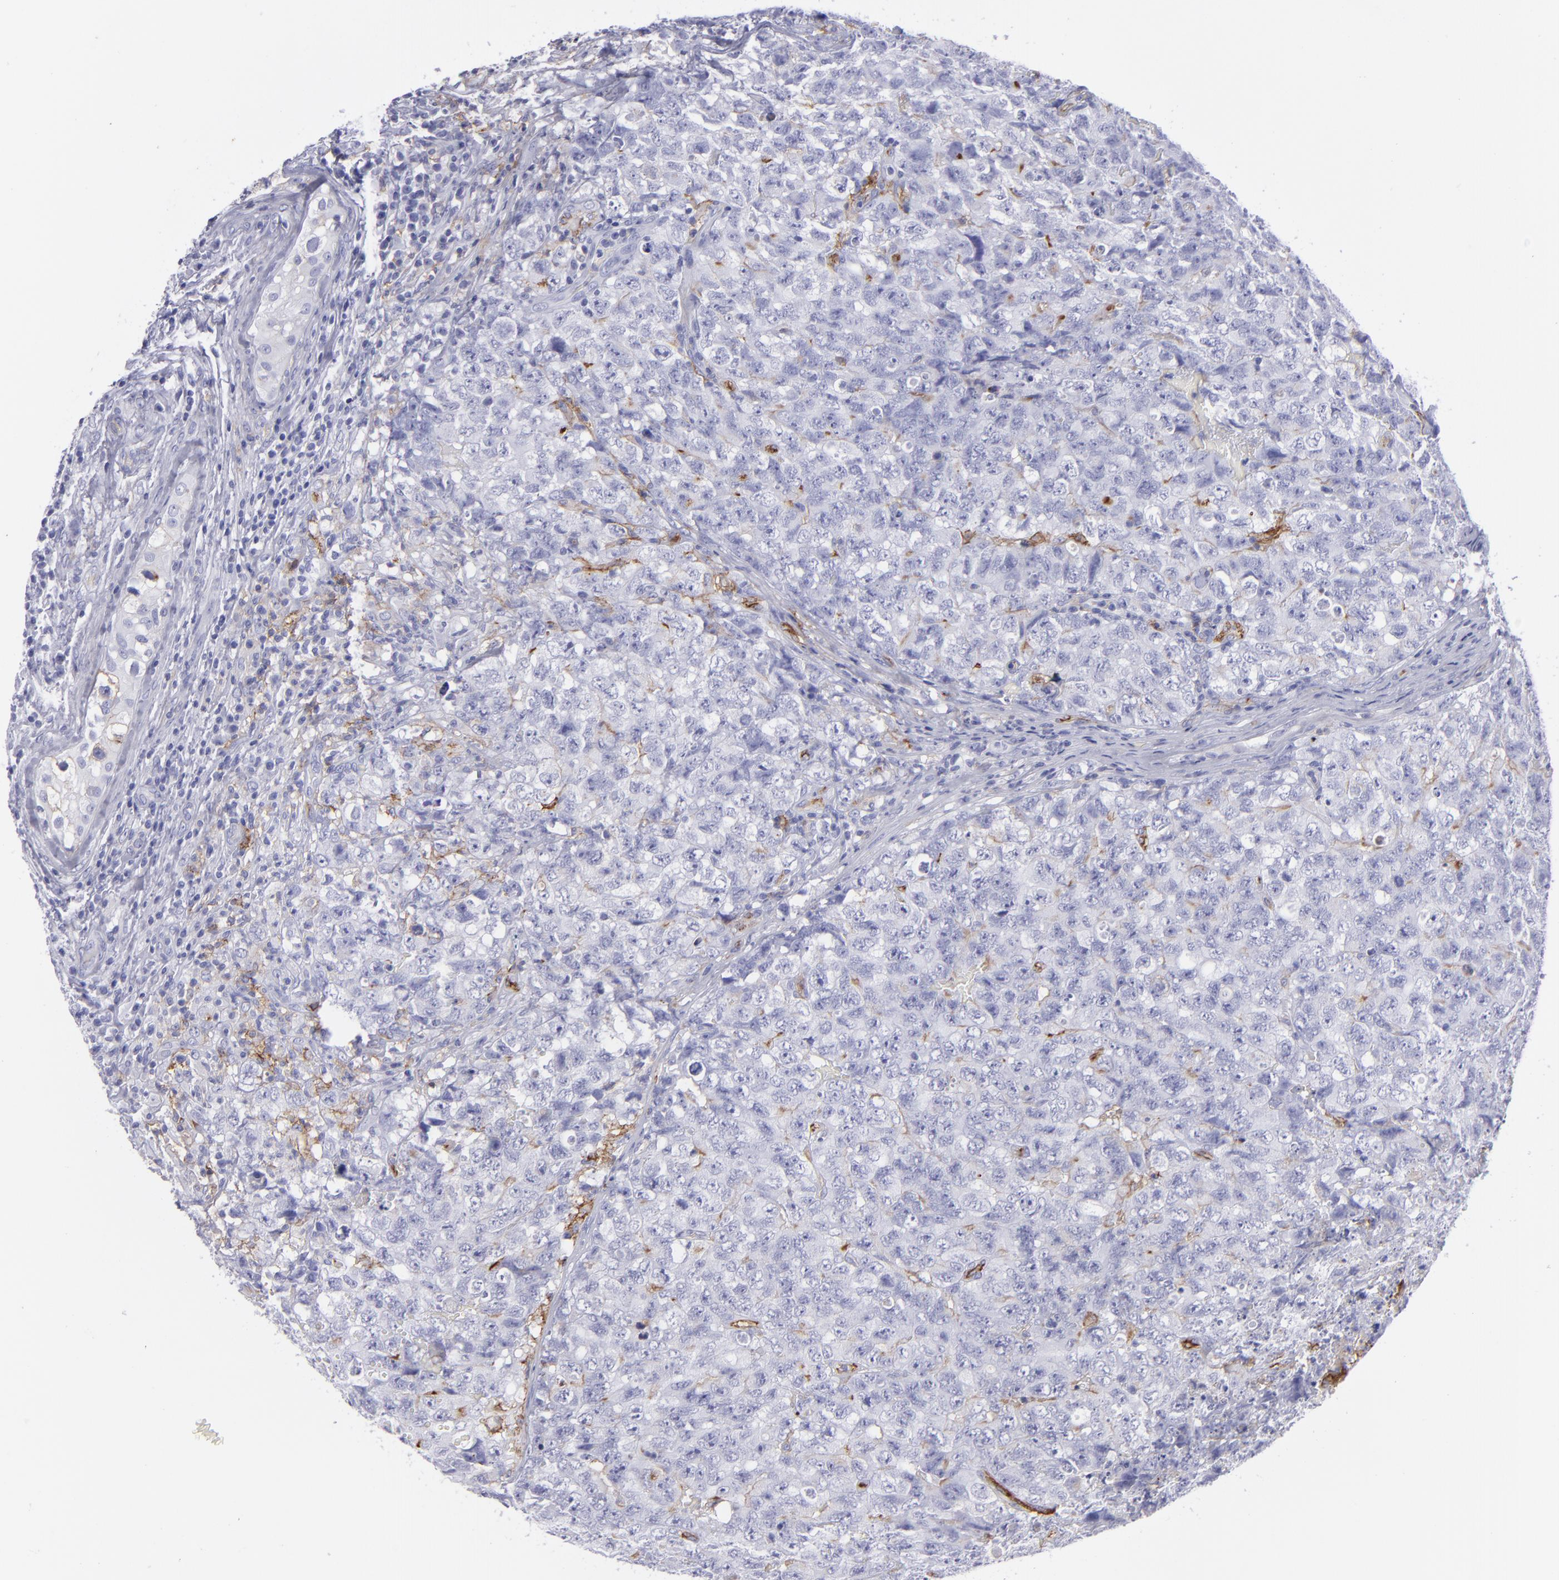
{"staining": {"intensity": "negative", "quantity": "none", "location": "none"}, "tissue": "testis cancer", "cell_type": "Tumor cells", "image_type": "cancer", "snomed": [{"axis": "morphology", "description": "Carcinoma, Embryonal, NOS"}, {"axis": "topography", "description": "Testis"}], "caption": "This is a histopathology image of immunohistochemistry staining of testis cancer (embryonal carcinoma), which shows no expression in tumor cells.", "gene": "ACE", "patient": {"sex": "male", "age": 31}}